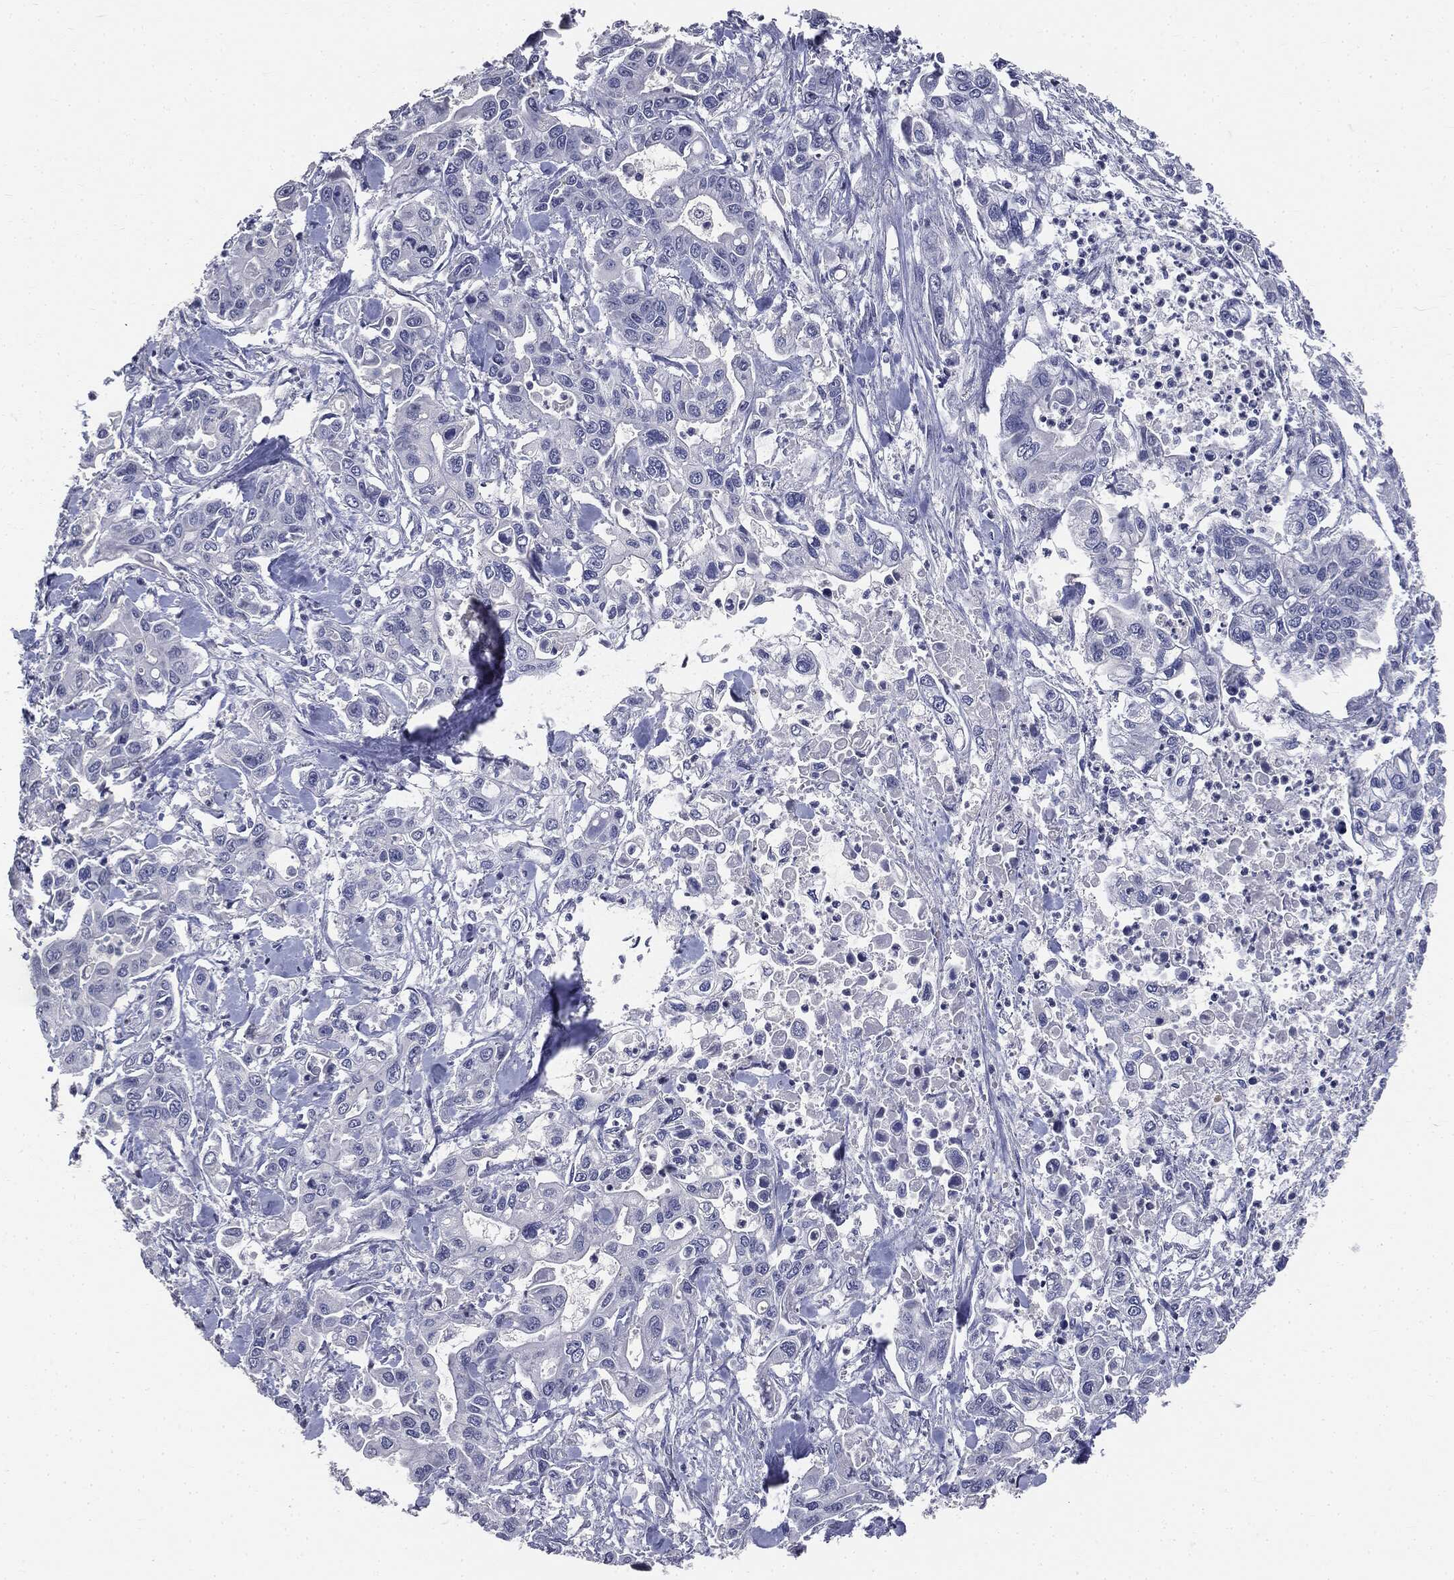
{"staining": {"intensity": "negative", "quantity": "none", "location": "none"}, "tissue": "pancreatic cancer", "cell_type": "Tumor cells", "image_type": "cancer", "snomed": [{"axis": "morphology", "description": "Adenocarcinoma, NOS"}, {"axis": "topography", "description": "Pancreas"}], "caption": "High magnification brightfield microscopy of adenocarcinoma (pancreatic) stained with DAB (3,3'-diaminobenzidine) (brown) and counterstained with hematoxylin (blue): tumor cells show no significant expression.", "gene": "AFP", "patient": {"sex": "male", "age": 62}}